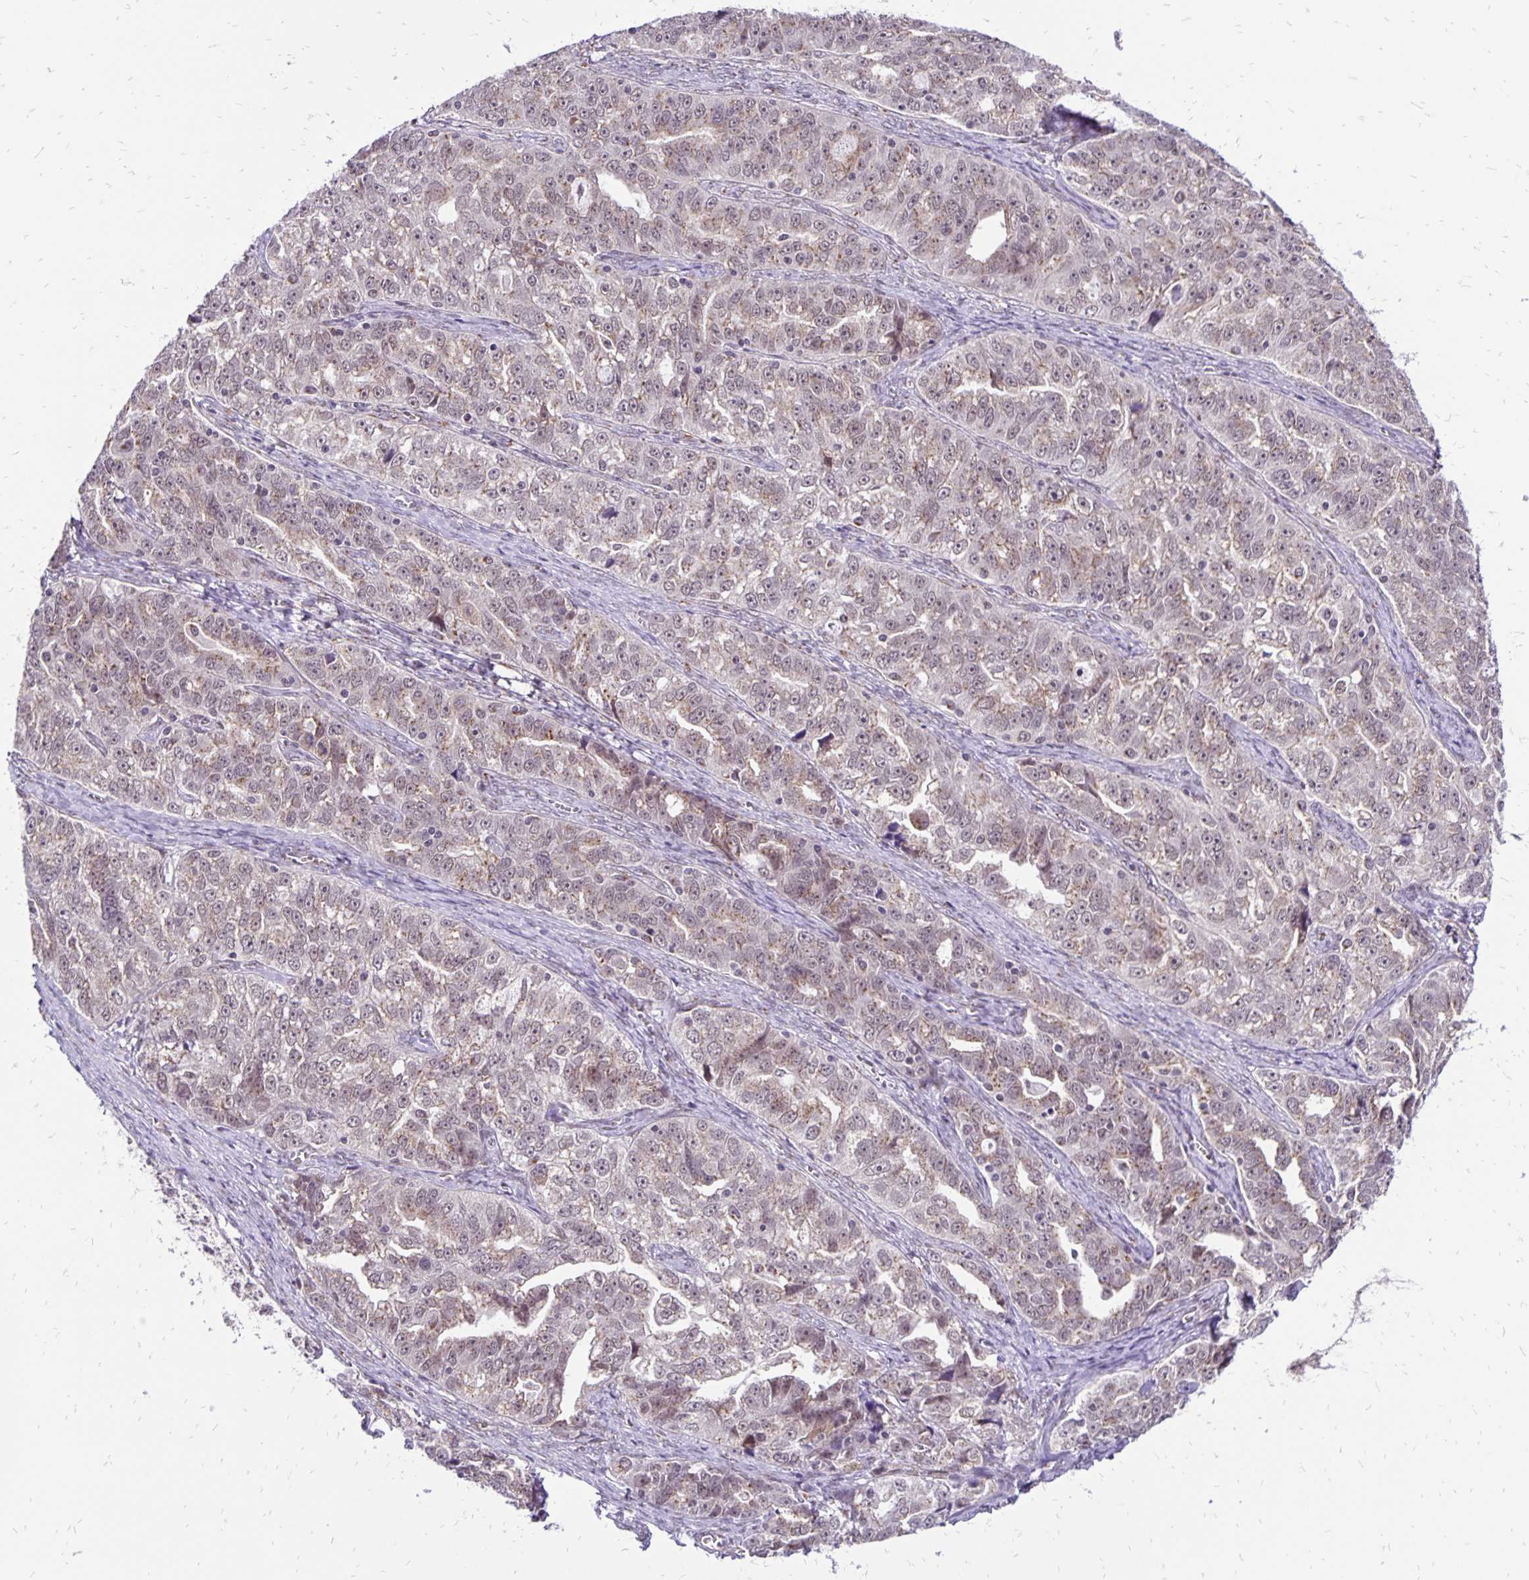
{"staining": {"intensity": "weak", "quantity": "<25%", "location": "cytoplasmic/membranous,nuclear"}, "tissue": "ovarian cancer", "cell_type": "Tumor cells", "image_type": "cancer", "snomed": [{"axis": "morphology", "description": "Cystadenocarcinoma, serous, NOS"}, {"axis": "topography", "description": "Ovary"}], "caption": "Human ovarian cancer (serous cystadenocarcinoma) stained for a protein using immunohistochemistry demonstrates no staining in tumor cells.", "gene": "GOLGA5", "patient": {"sex": "female", "age": 51}}